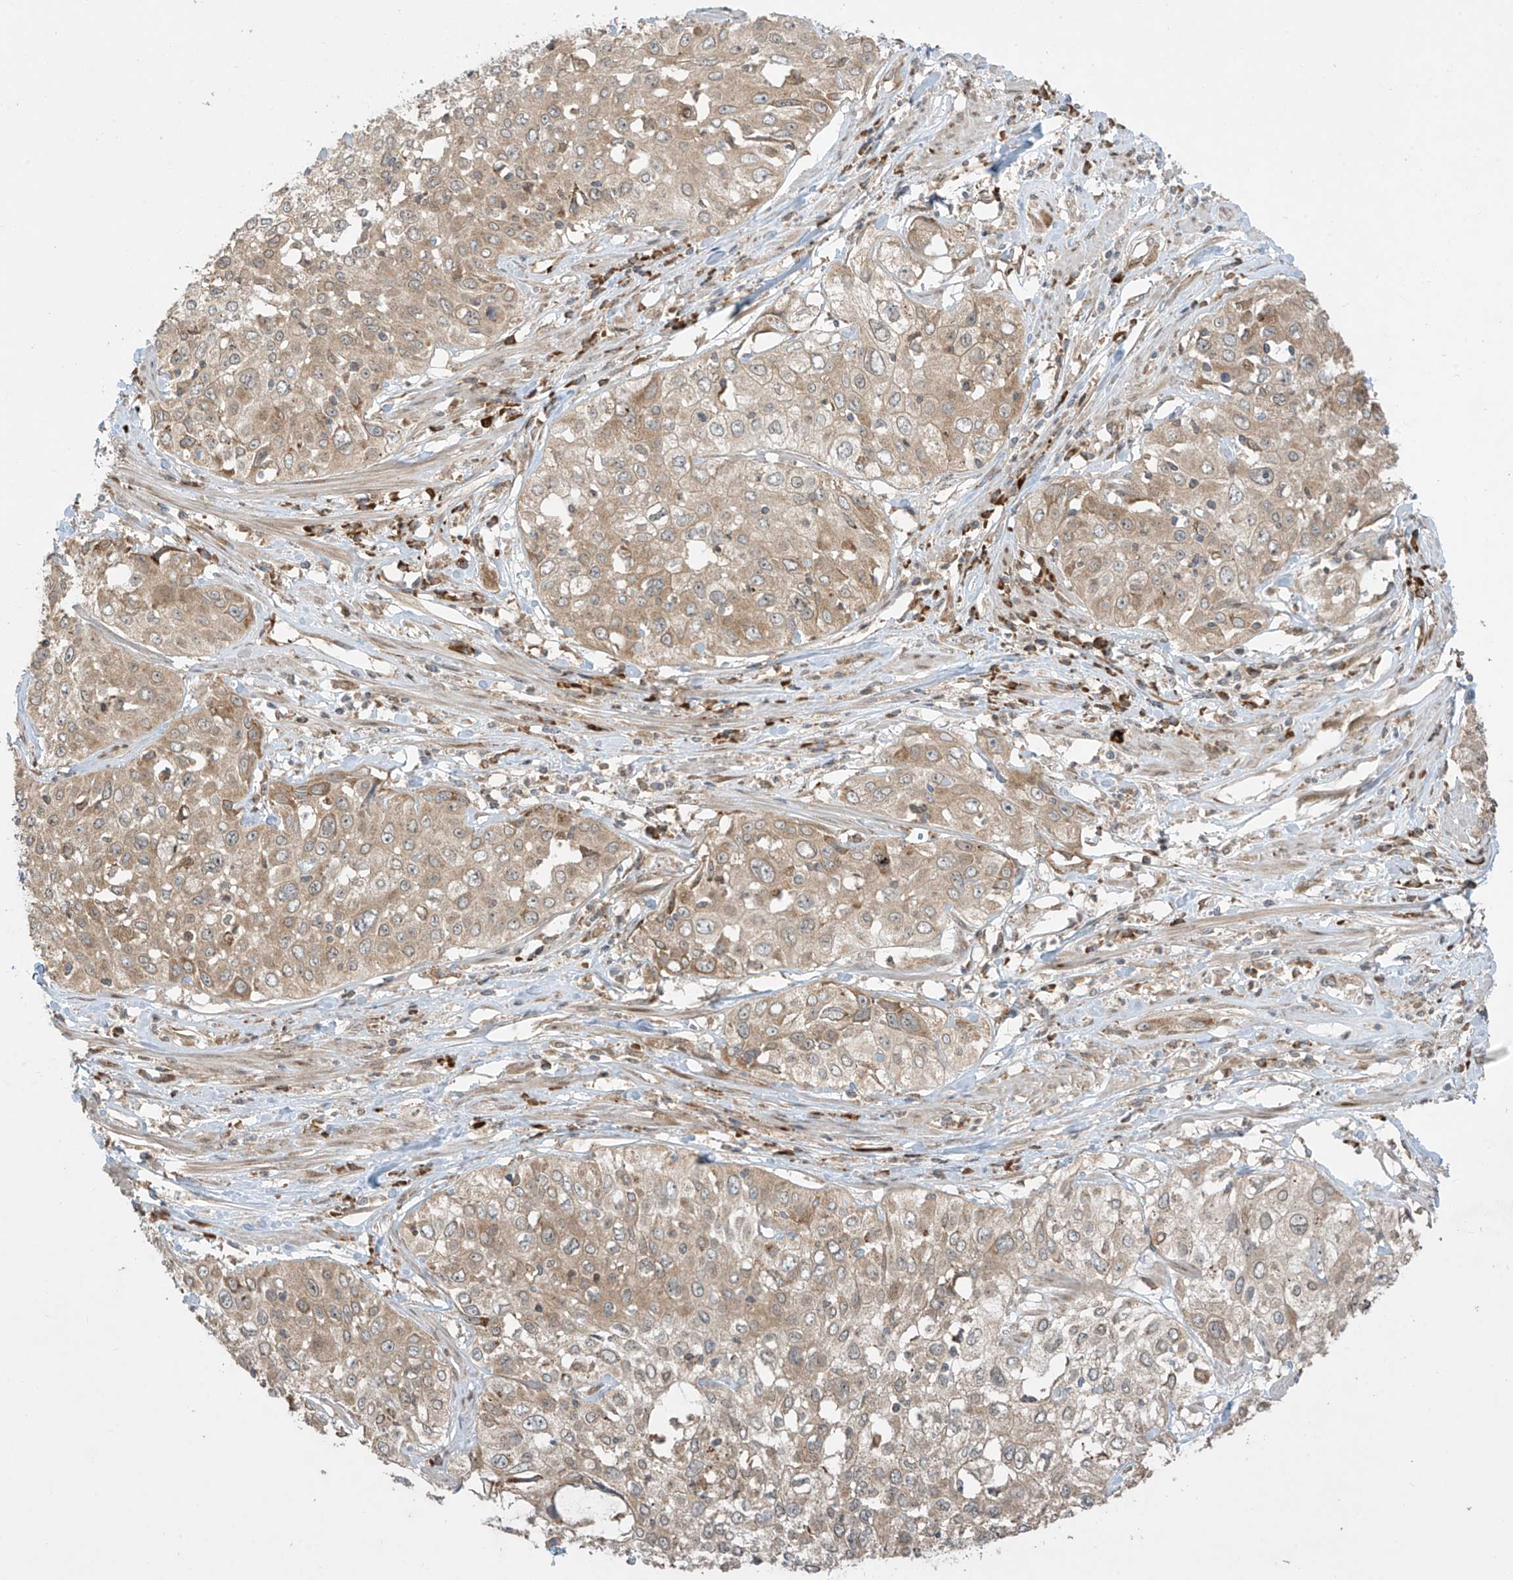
{"staining": {"intensity": "weak", "quantity": ">75%", "location": "cytoplasmic/membranous"}, "tissue": "cervical cancer", "cell_type": "Tumor cells", "image_type": "cancer", "snomed": [{"axis": "morphology", "description": "Squamous cell carcinoma, NOS"}, {"axis": "topography", "description": "Cervix"}], "caption": "Cervical cancer (squamous cell carcinoma) stained with a protein marker exhibits weak staining in tumor cells.", "gene": "PPAT", "patient": {"sex": "female", "age": 31}}